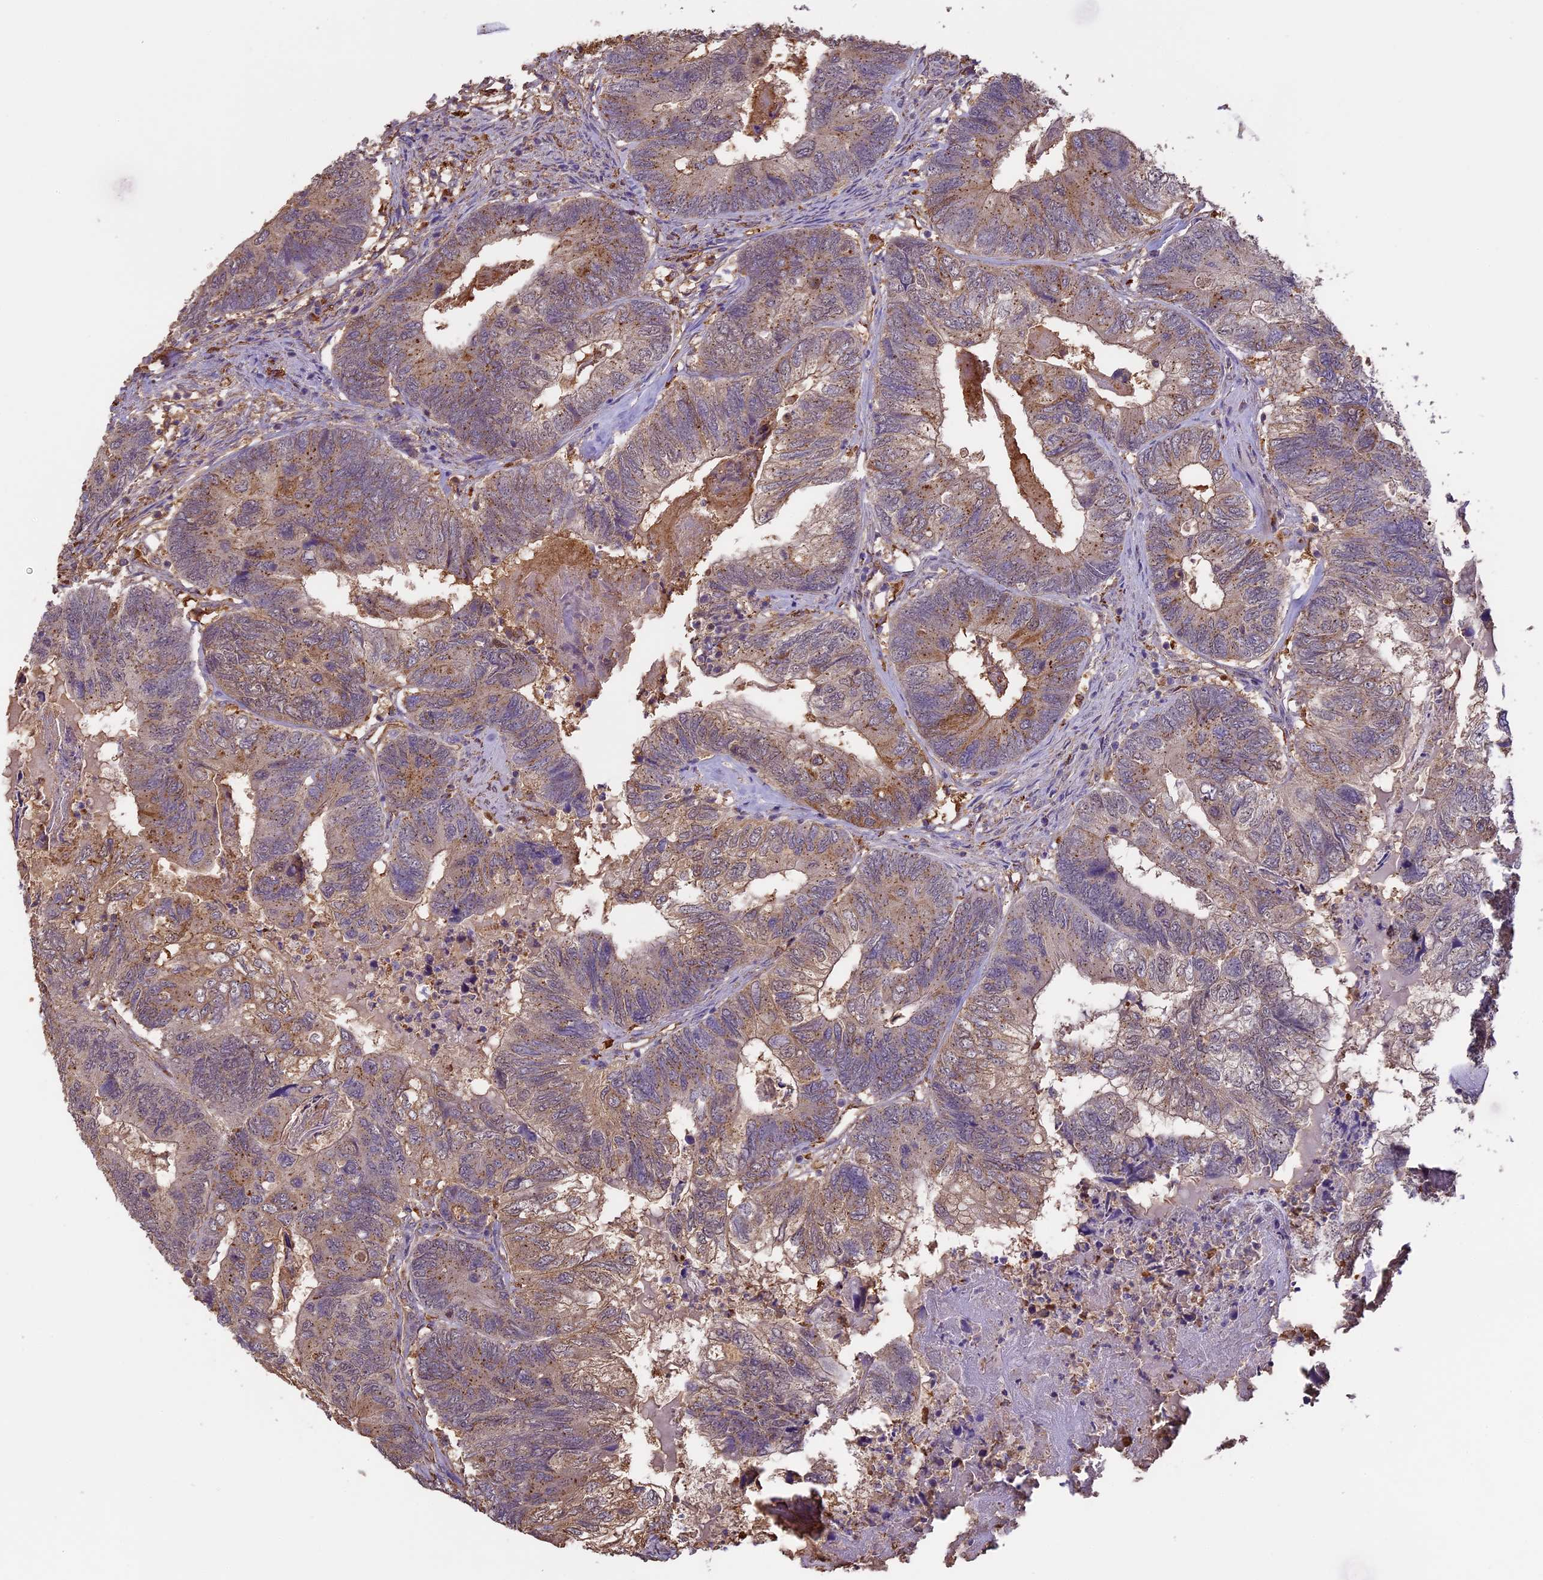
{"staining": {"intensity": "moderate", "quantity": "25%-75%", "location": "cytoplasmic/membranous"}, "tissue": "colorectal cancer", "cell_type": "Tumor cells", "image_type": "cancer", "snomed": [{"axis": "morphology", "description": "Adenocarcinoma, NOS"}, {"axis": "topography", "description": "Colon"}], "caption": "Human colorectal cancer stained with a brown dye demonstrates moderate cytoplasmic/membranous positive expression in approximately 25%-75% of tumor cells.", "gene": "ARHGAP19", "patient": {"sex": "female", "age": 67}}